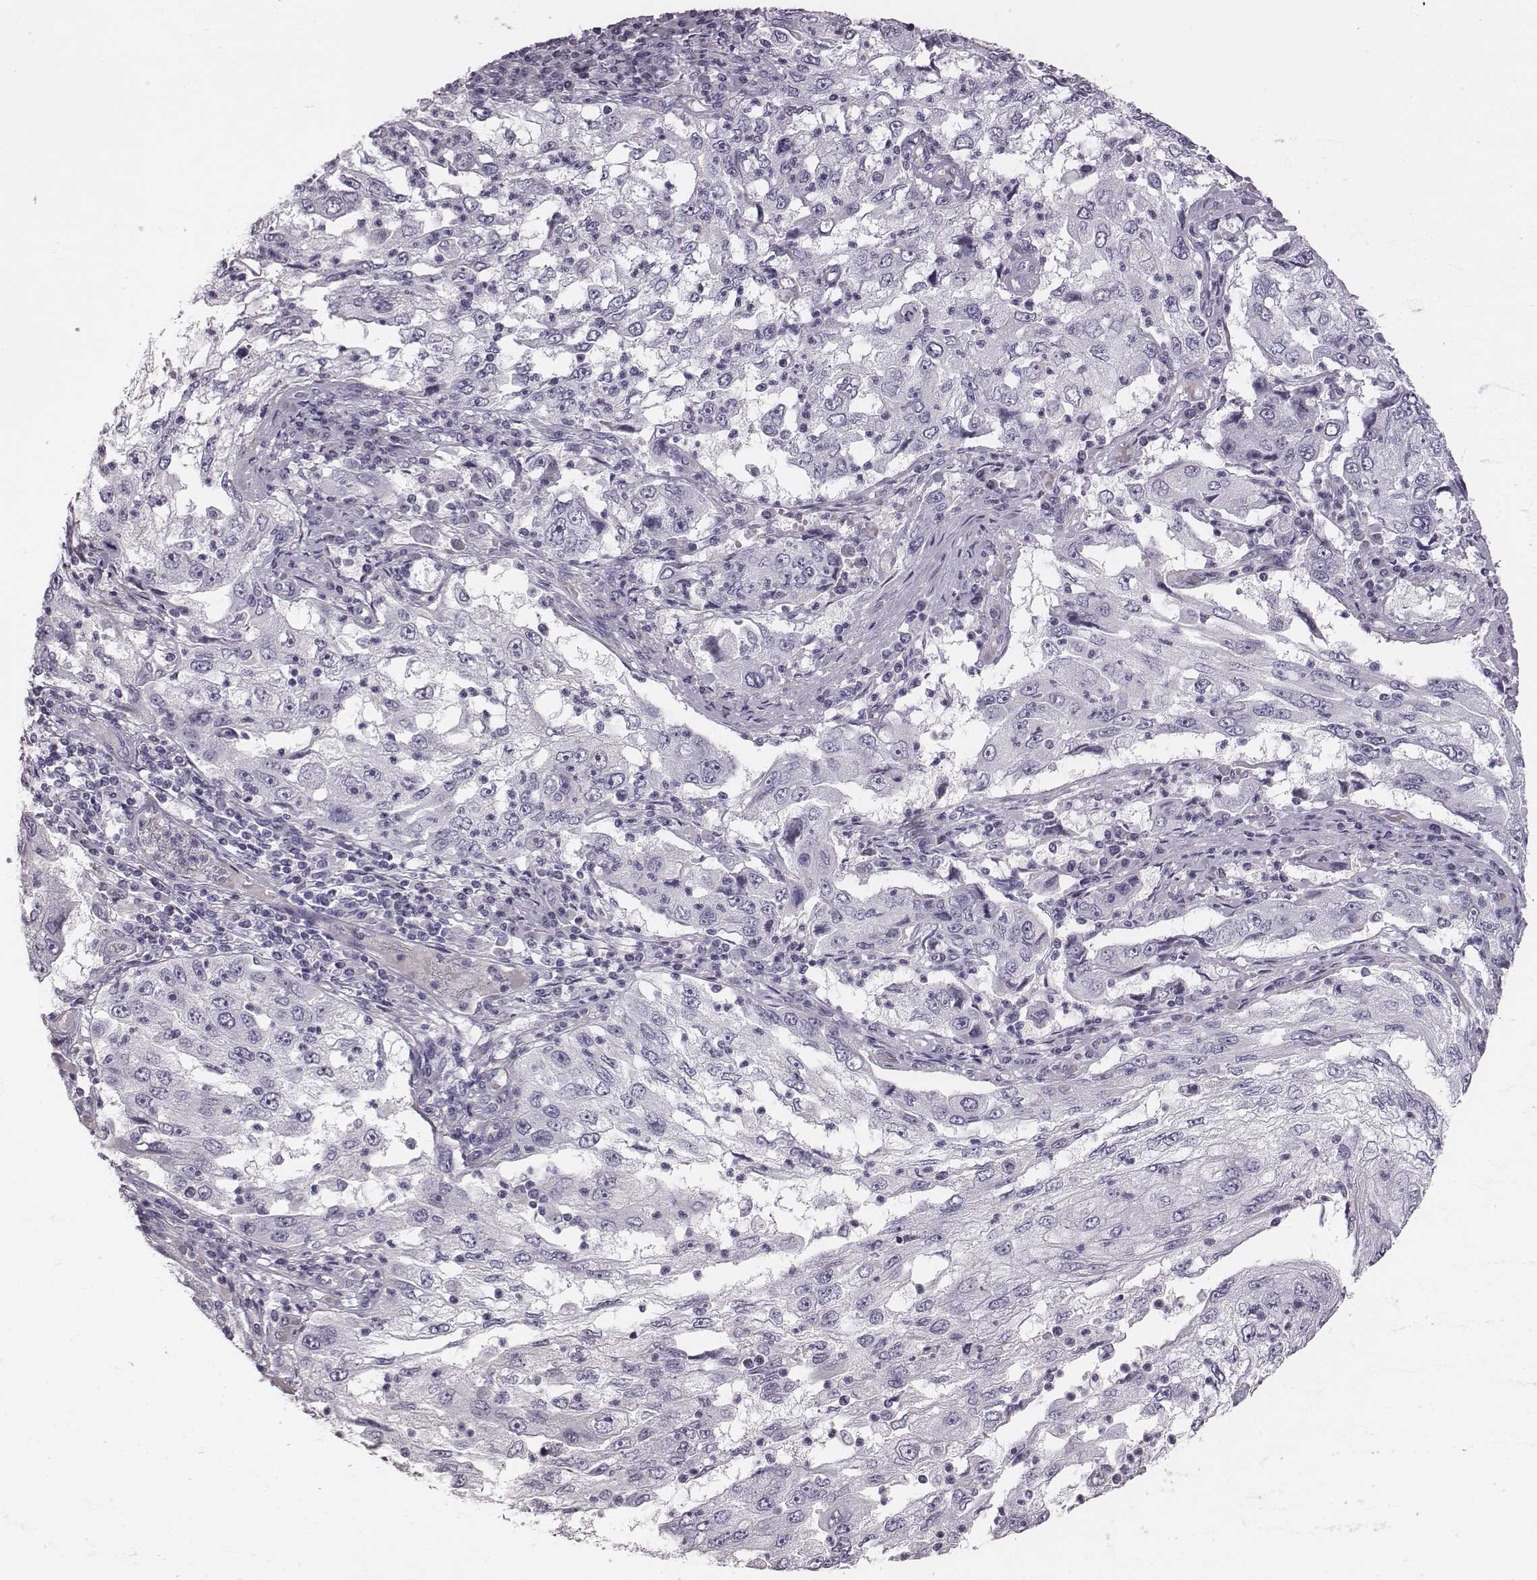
{"staining": {"intensity": "negative", "quantity": "none", "location": "none"}, "tissue": "cervical cancer", "cell_type": "Tumor cells", "image_type": "cancer", "snomed": [{"axis": "morphology", "description": "Squamous cell carcinoma, NOS"}, {"axis": "topography", "description": "Cervix"}], "caption": "Tumor cells show no significant protein staining in cervical squamous cell carcinoma.", "gene": "CRISP1", "patient": {"sex": "female", "age": 36}}